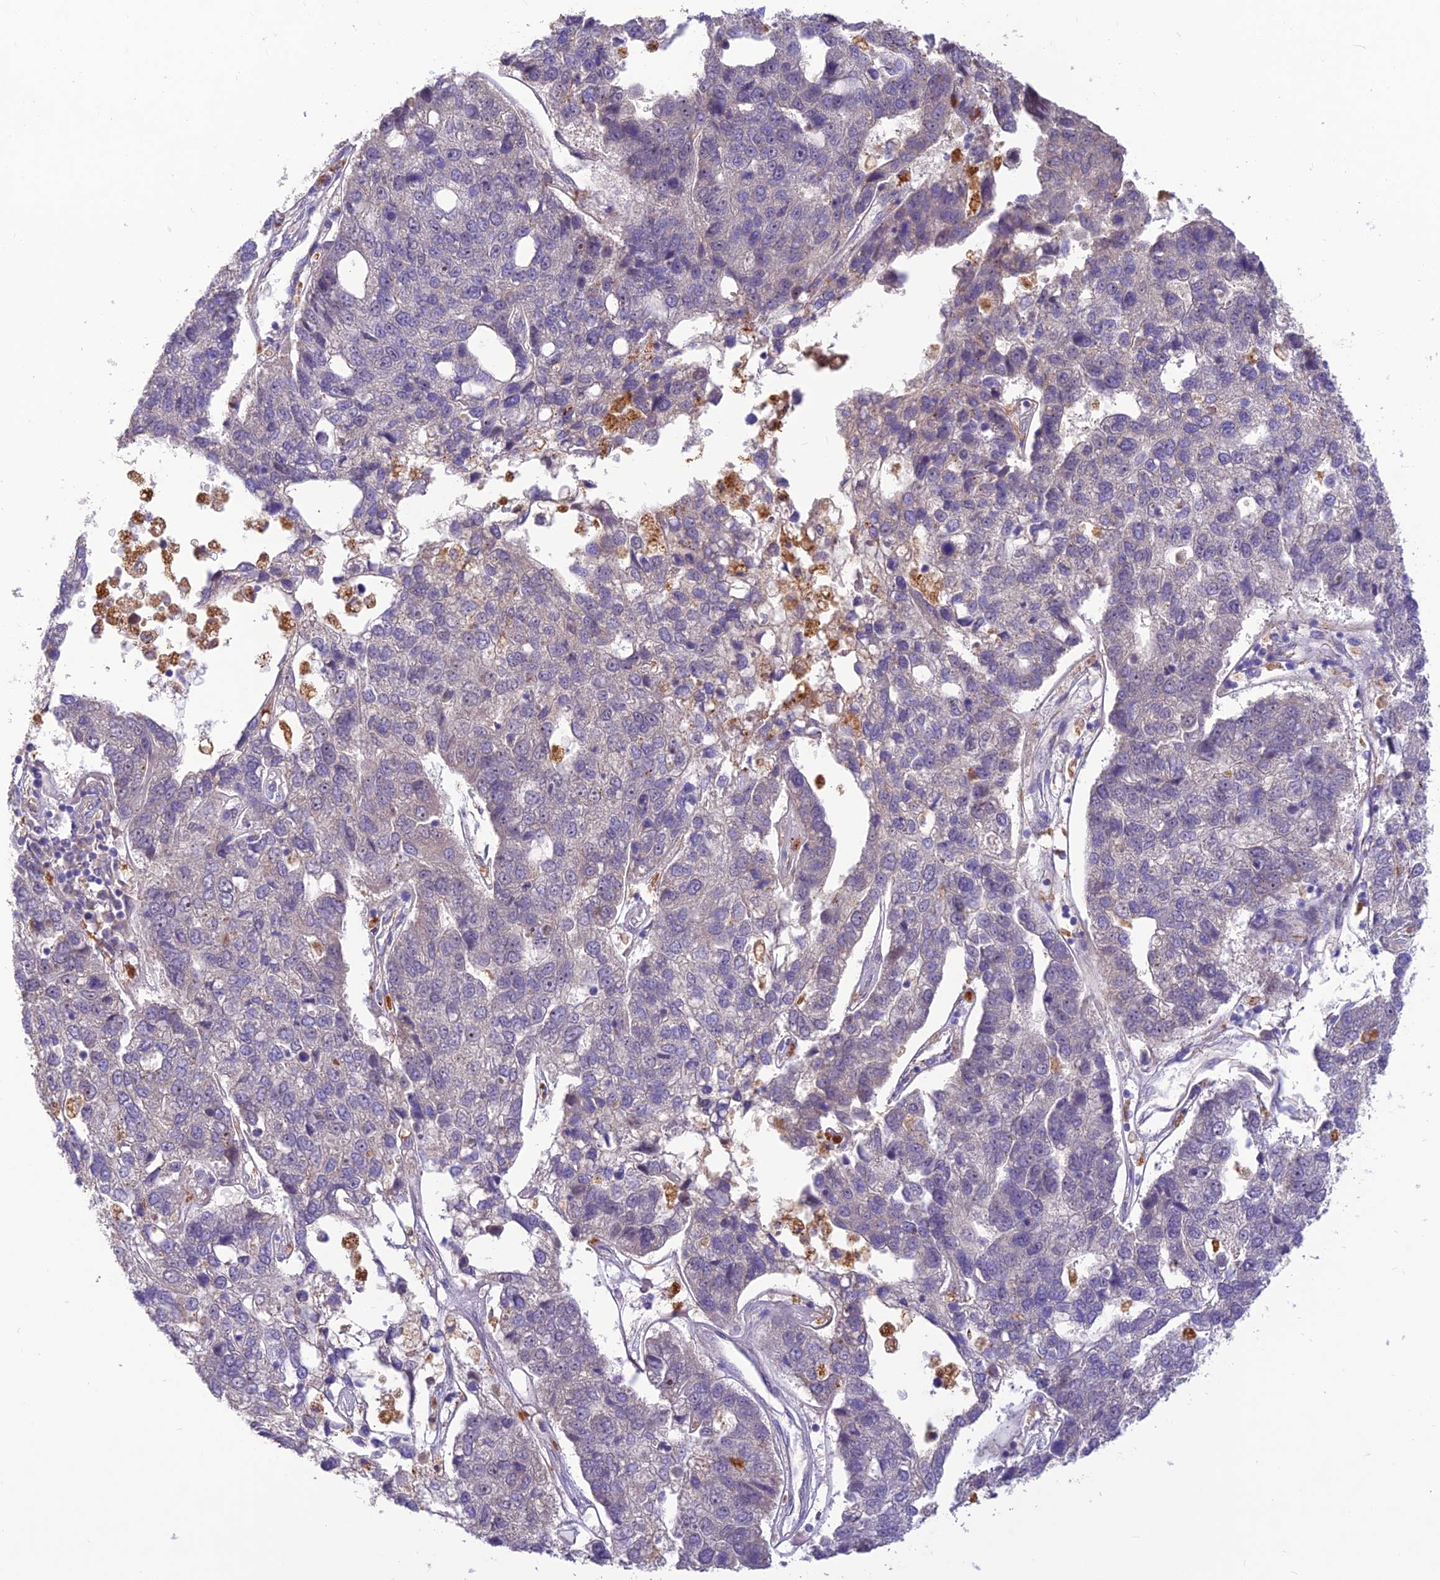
{"staining": {"intensity": "negative", "quantity": "none", "location": "none"}, "tissue": "pancreatic cancer", "cell_type": "Tumor cells", "image_type": "cancer", "snomed": [{"axis": "morphology", "description": "Adenocarcinoma, NOS"}, {"axis": "topography", "description": "Pancreas"}], "caption": "DAB immunohistochemical staining of adenocarcinoma (pancreatic) displays no significant expression in tumor cells.", "gene": "ST8SIA5", "patient": {"sex": "female", "age": 61}}